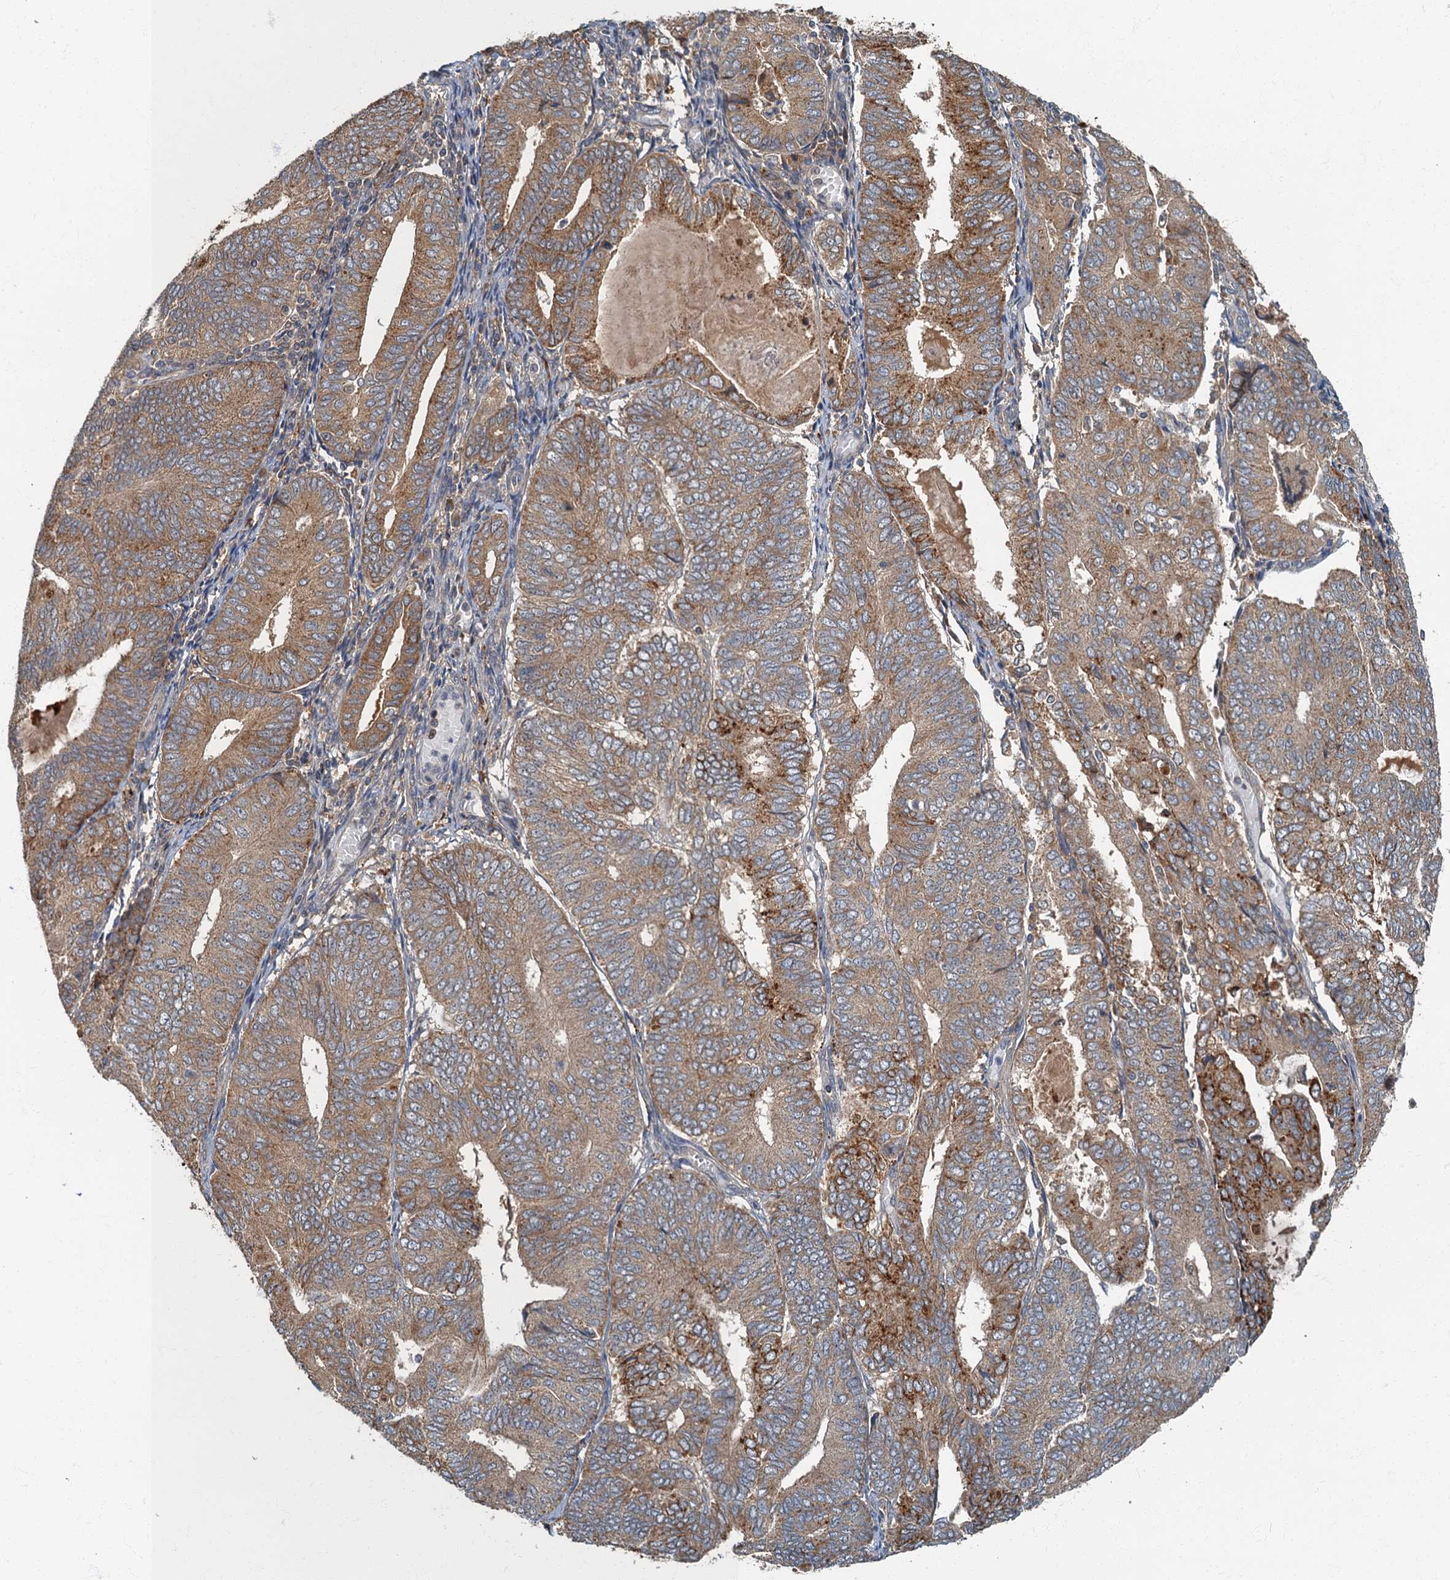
{"staining": {"intensity": "moderate", "quantity": ">75%", "location": "cytoplasmic/membranous"}, "tissue": "endometrial cancer", "cell_type": "Tumor cells", "image_type": "cancer", "snomed": [{"axis": "morphology", "description": "Adenocarcinoma, NOS"}, {"axis": "topography", "description": "Endometrium"}], "caption": "A histopathology image of endometrial adenocarcinoma stained for a protein demonstrates moderate cytoplasmic/membranous brown staining in tumor cells. The protein of interest is stained brown, and the nuclei are stained in blue (DAB (3,3'-diaminobenzidine) IHC with brightfield microscopy, high magnification).", "gene": "WDCP", "patient": {"sex": "female", "age": 81}}